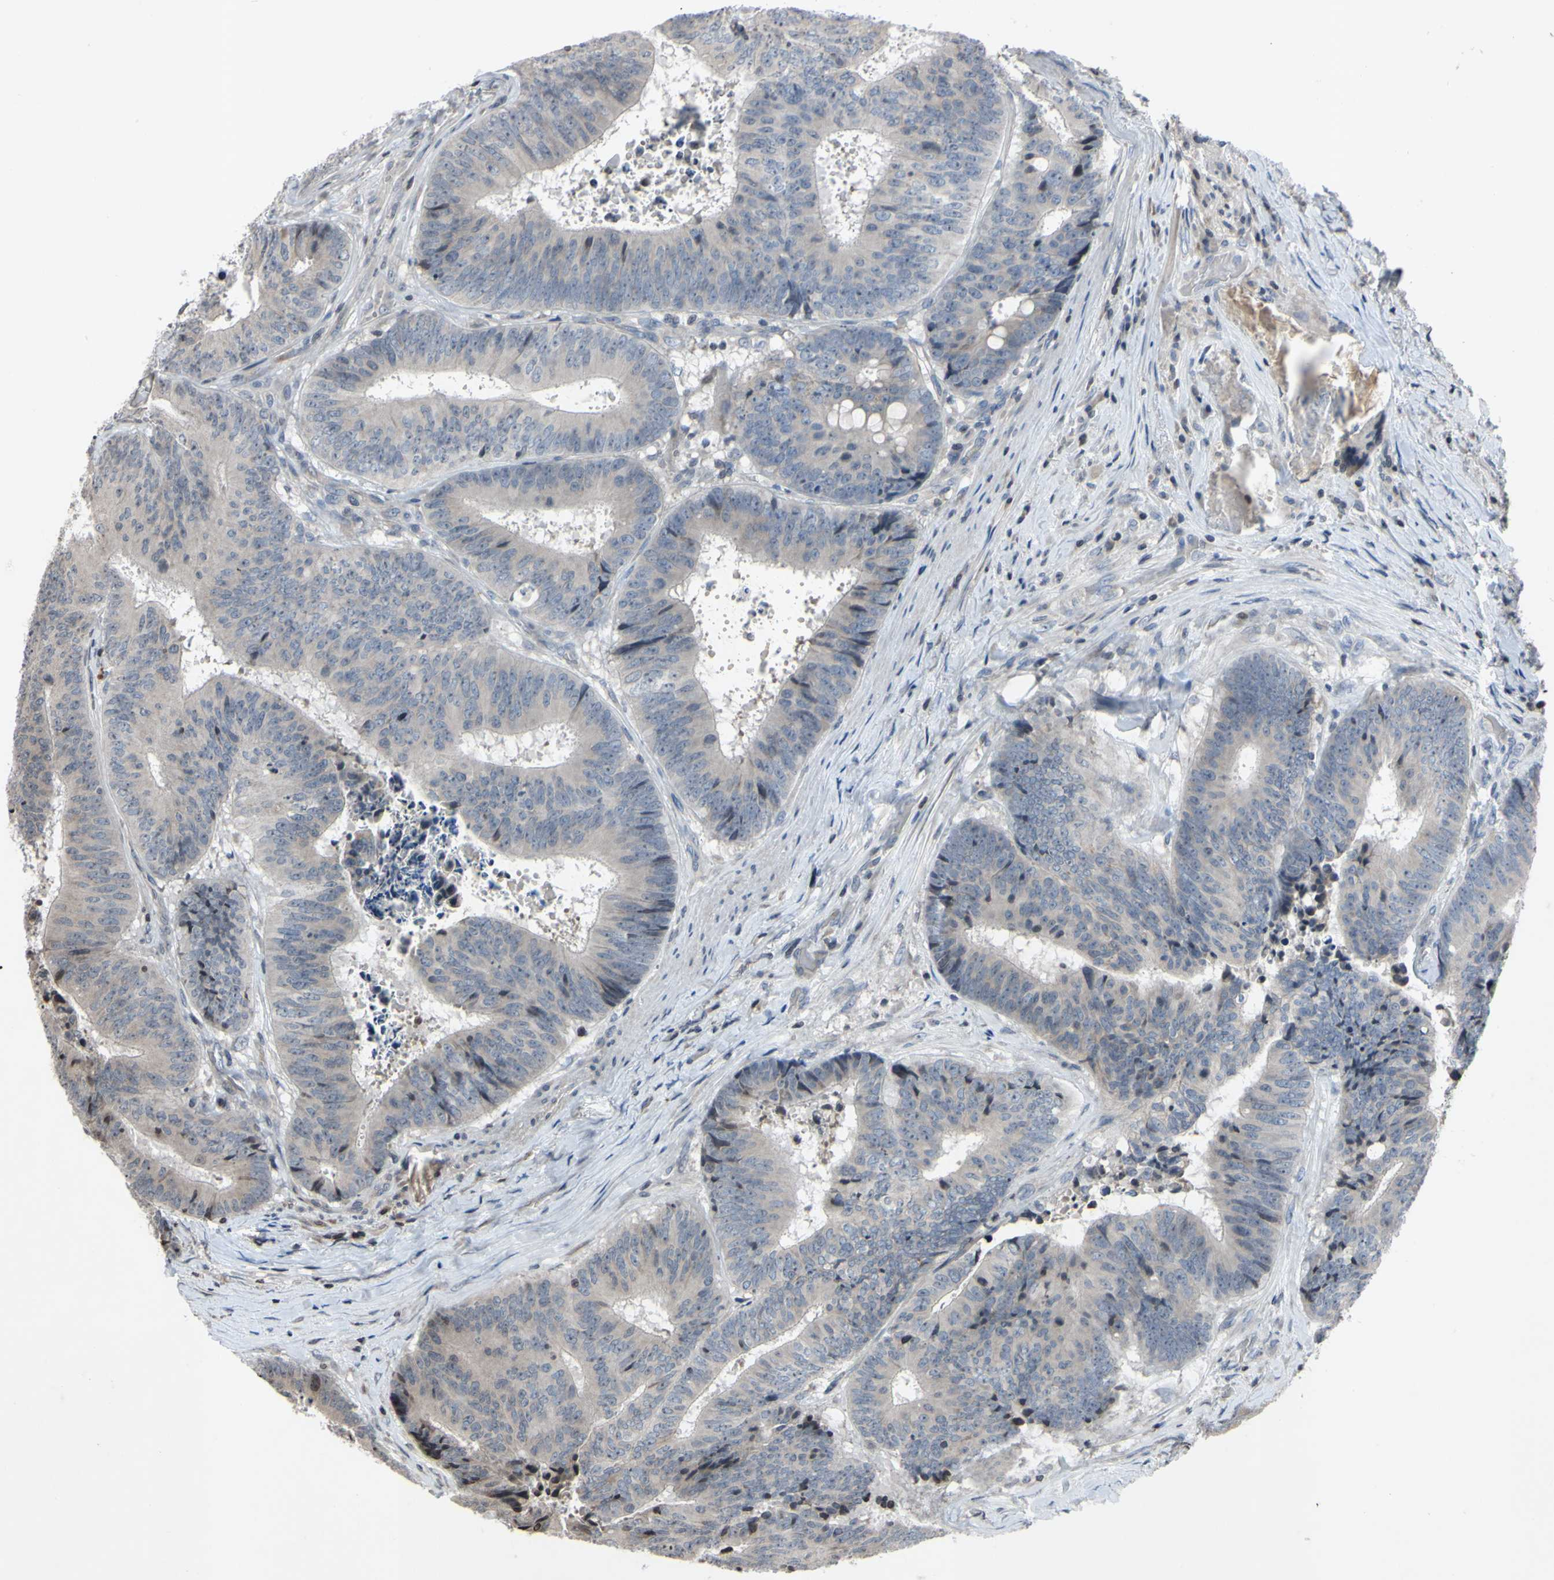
{"staining": {"intensity": "negative", "quantity": "none", "location": "none"}, "tissue": "colorectal cancer", "cell_type": "Tumor cells", "image_type": "cancer", "snomed": [{"axis": "morphology", "description": "Adenocarcinoma, NOS"}, {"axis": "topography", "description": "Rectum"}], "caption": "High magnification brightfield microscopy of colorectal cancer stained with DAB (brown) and counterstained with hematoxylin (blue): tumor cells show no significant expression.", "gene": "ARG1", "patient": {"sex": "male", "age": 72}}